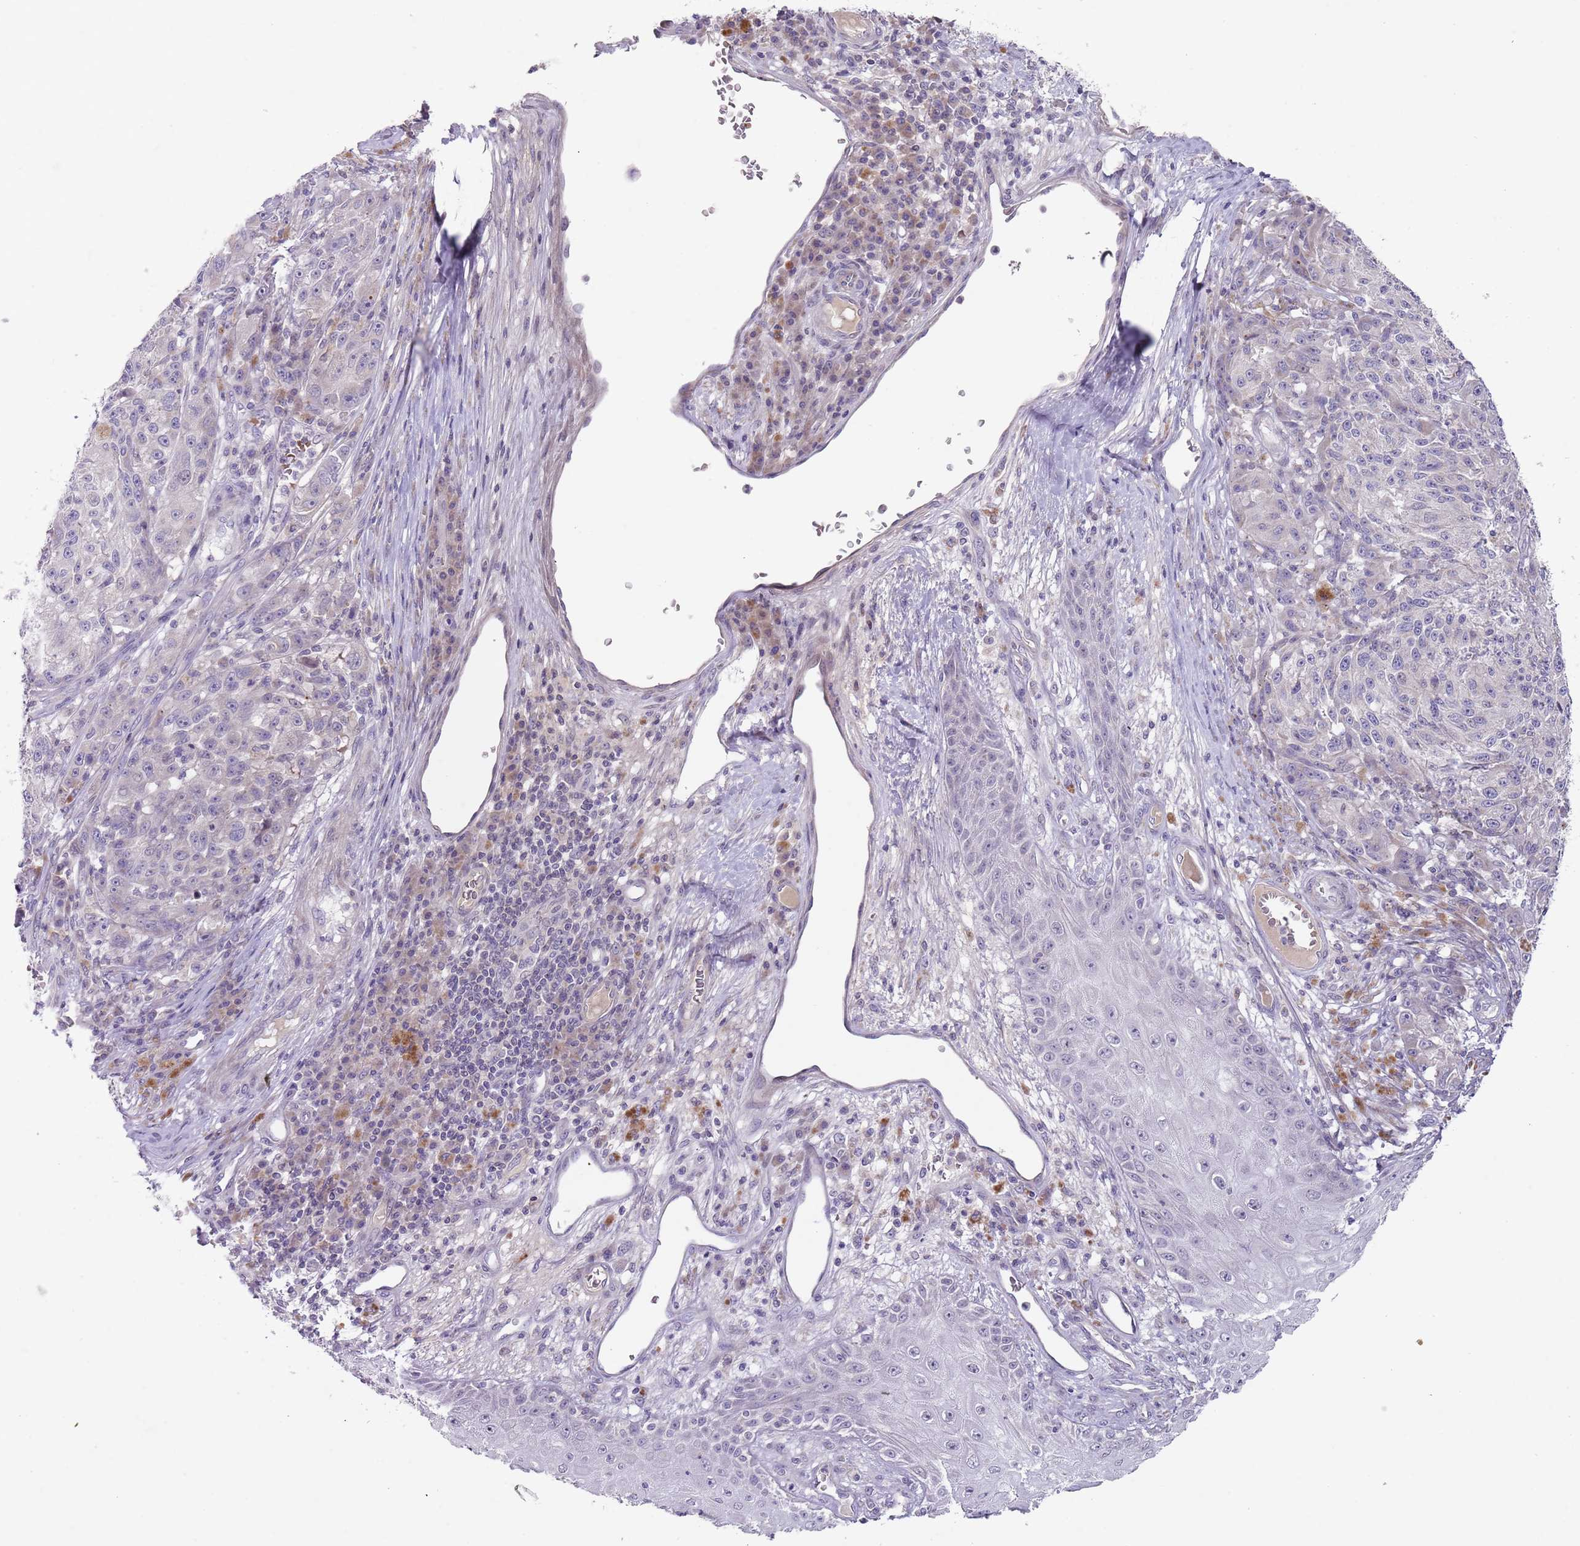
{"staining": {"intensity": "negative", "quantity": "none", "location": "none"}, "tissue": "melanoma", "cell_type": "Tumor cells", "image_type": "cancer", "snomed": [{"axis": "morphology", "description": "Malignant melanoma, NOS"}, {"axis": "topography", "description": "Skin"}], "caption": "This is a image of IHC staining of malignant melanoma, which shows no expression in tumor cells.", "gene": "PRAC1", "patient": {"sex": "male", "age": 53}}